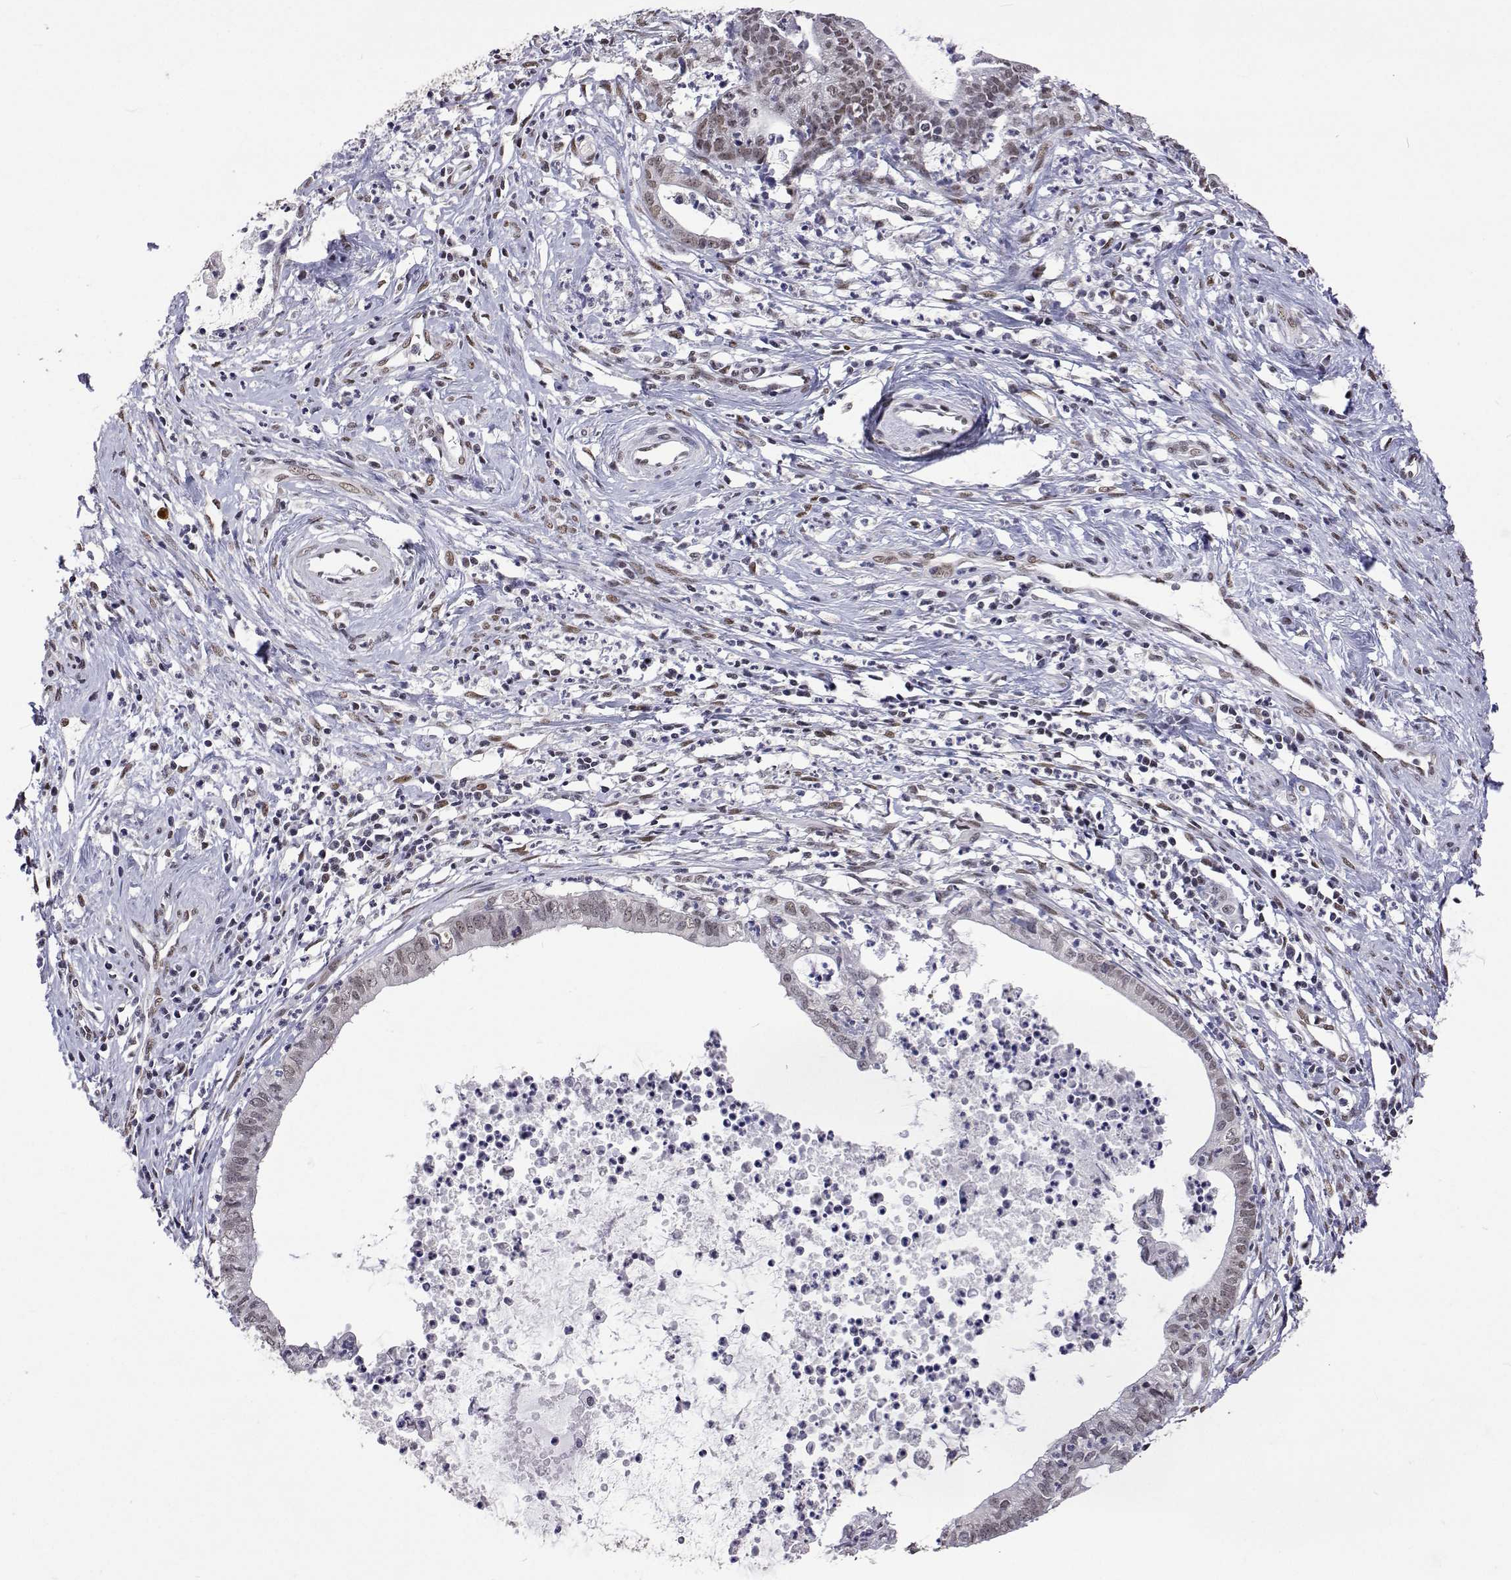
{"staining": {"intensity": "weak", "quantity": "25%-75%", "location": "nuclear"}, "tissue": "cervical cancer", "cell_type": "Tumor cells", "image_type": "cancer", "snomed": [{"axis": "morphology", "description": "Normal tissue, NOS"}, {"axis": "morphology", "description": "Adenocarcinoma, NOS"}, {"axis": "topography", "description": "Cervix"}], "caption": "The micrograph displays immunohistochemical staining of cervical adenocarcinoma. There is weak nuclear expression is seen in approximately 25%-75% of tumor cells.", "gene": "HNRNPA0", "patient": {"sex": "female", "age": 38}}